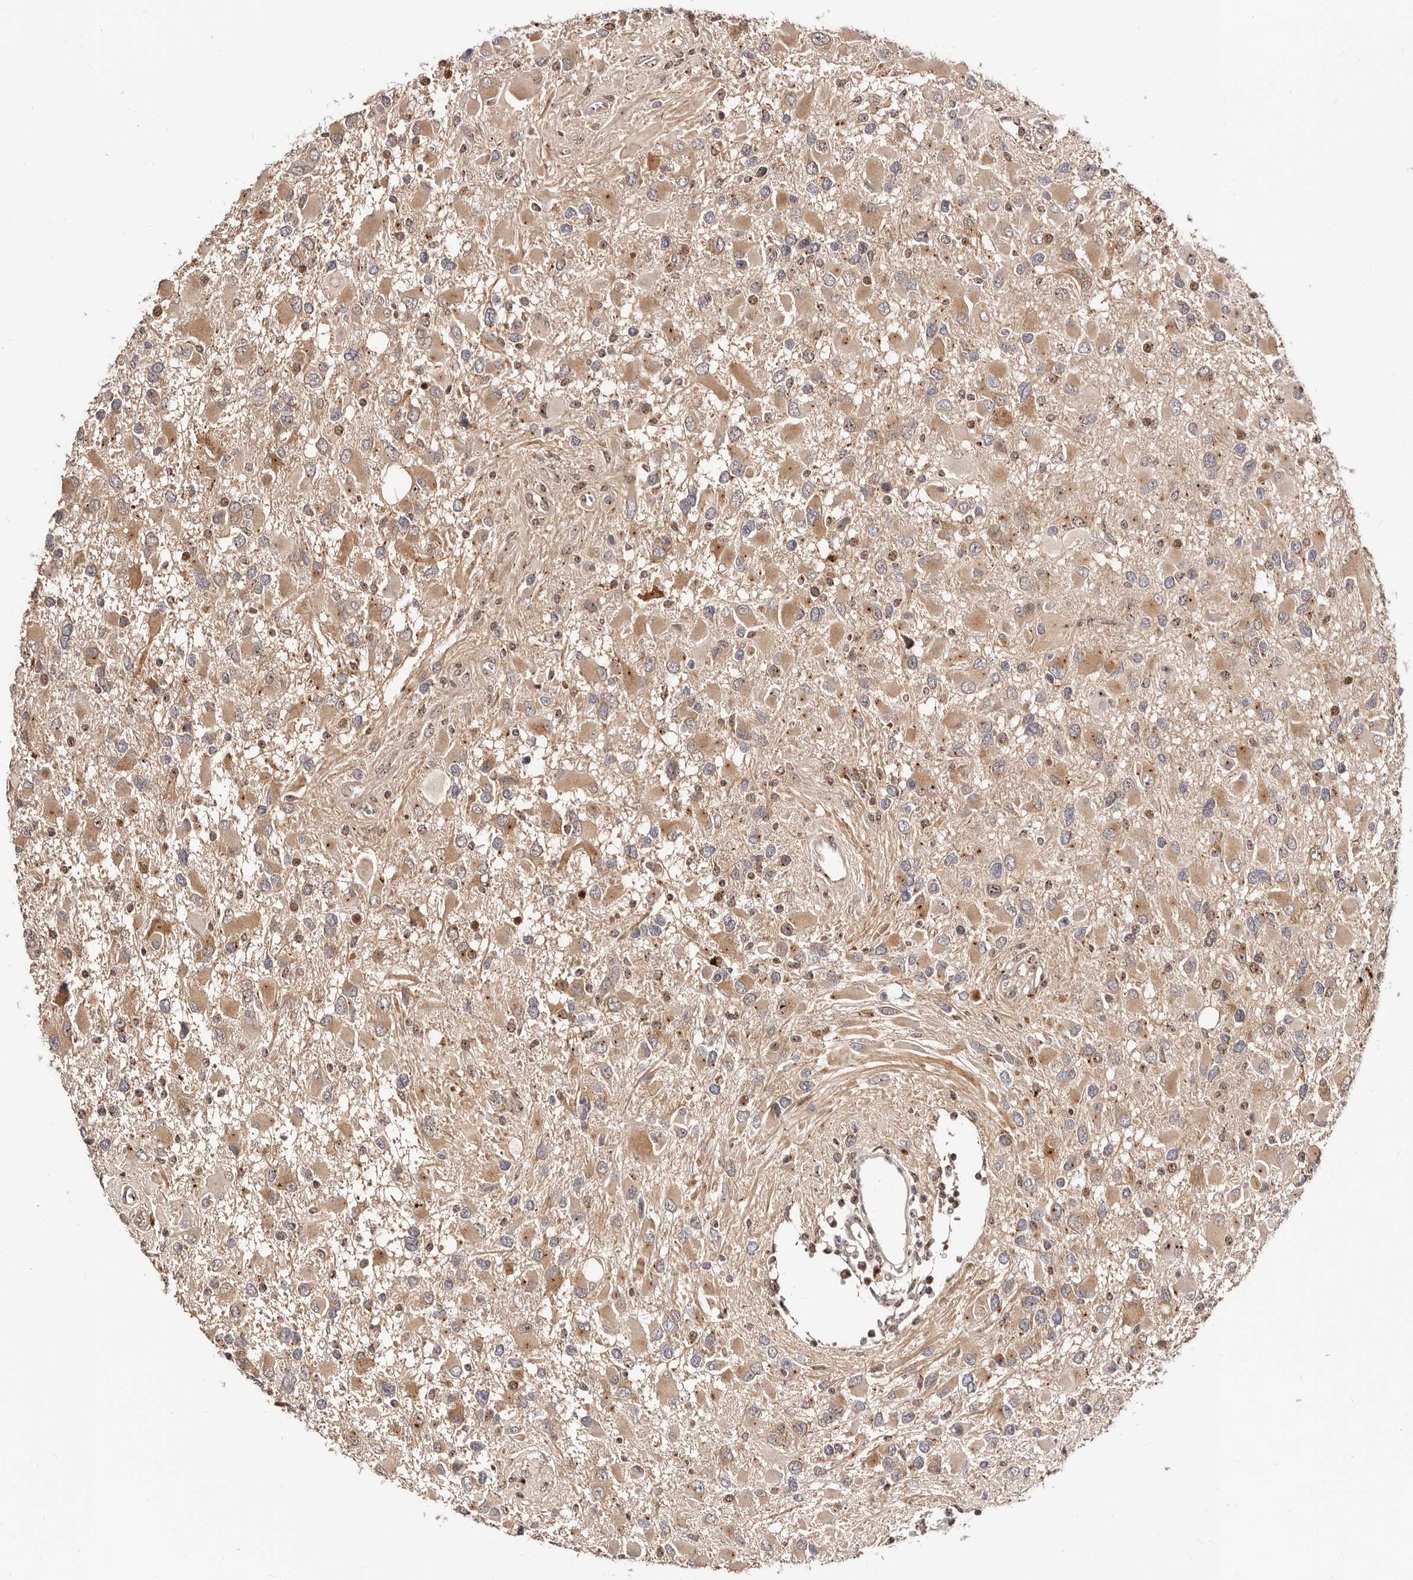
{"staining": {"intensity": "moderate", "quantity": "25%-75%", "location": "nuclear"}, "tissue": "glioma", "cell_type": "Tumor cells", "image_type": "cancer", "snomed": [{"axis": "morphology", "description": "Glioma, malignant, High grade"}, {"axis": "topography", "description": "Brain"}], "caption": "Malignant glioma (high-grade) stained with IHC demonstrates moderate nuclear staining in about 25%-75% of tumor cells. The staining was performed using DAB to visualize the protein expression in brown, while the nuclei were stained in blue with hematoxylin (Magnification: 20x).", "gene": "APOL6", "patient": {"sex": "male", "age": 53}}